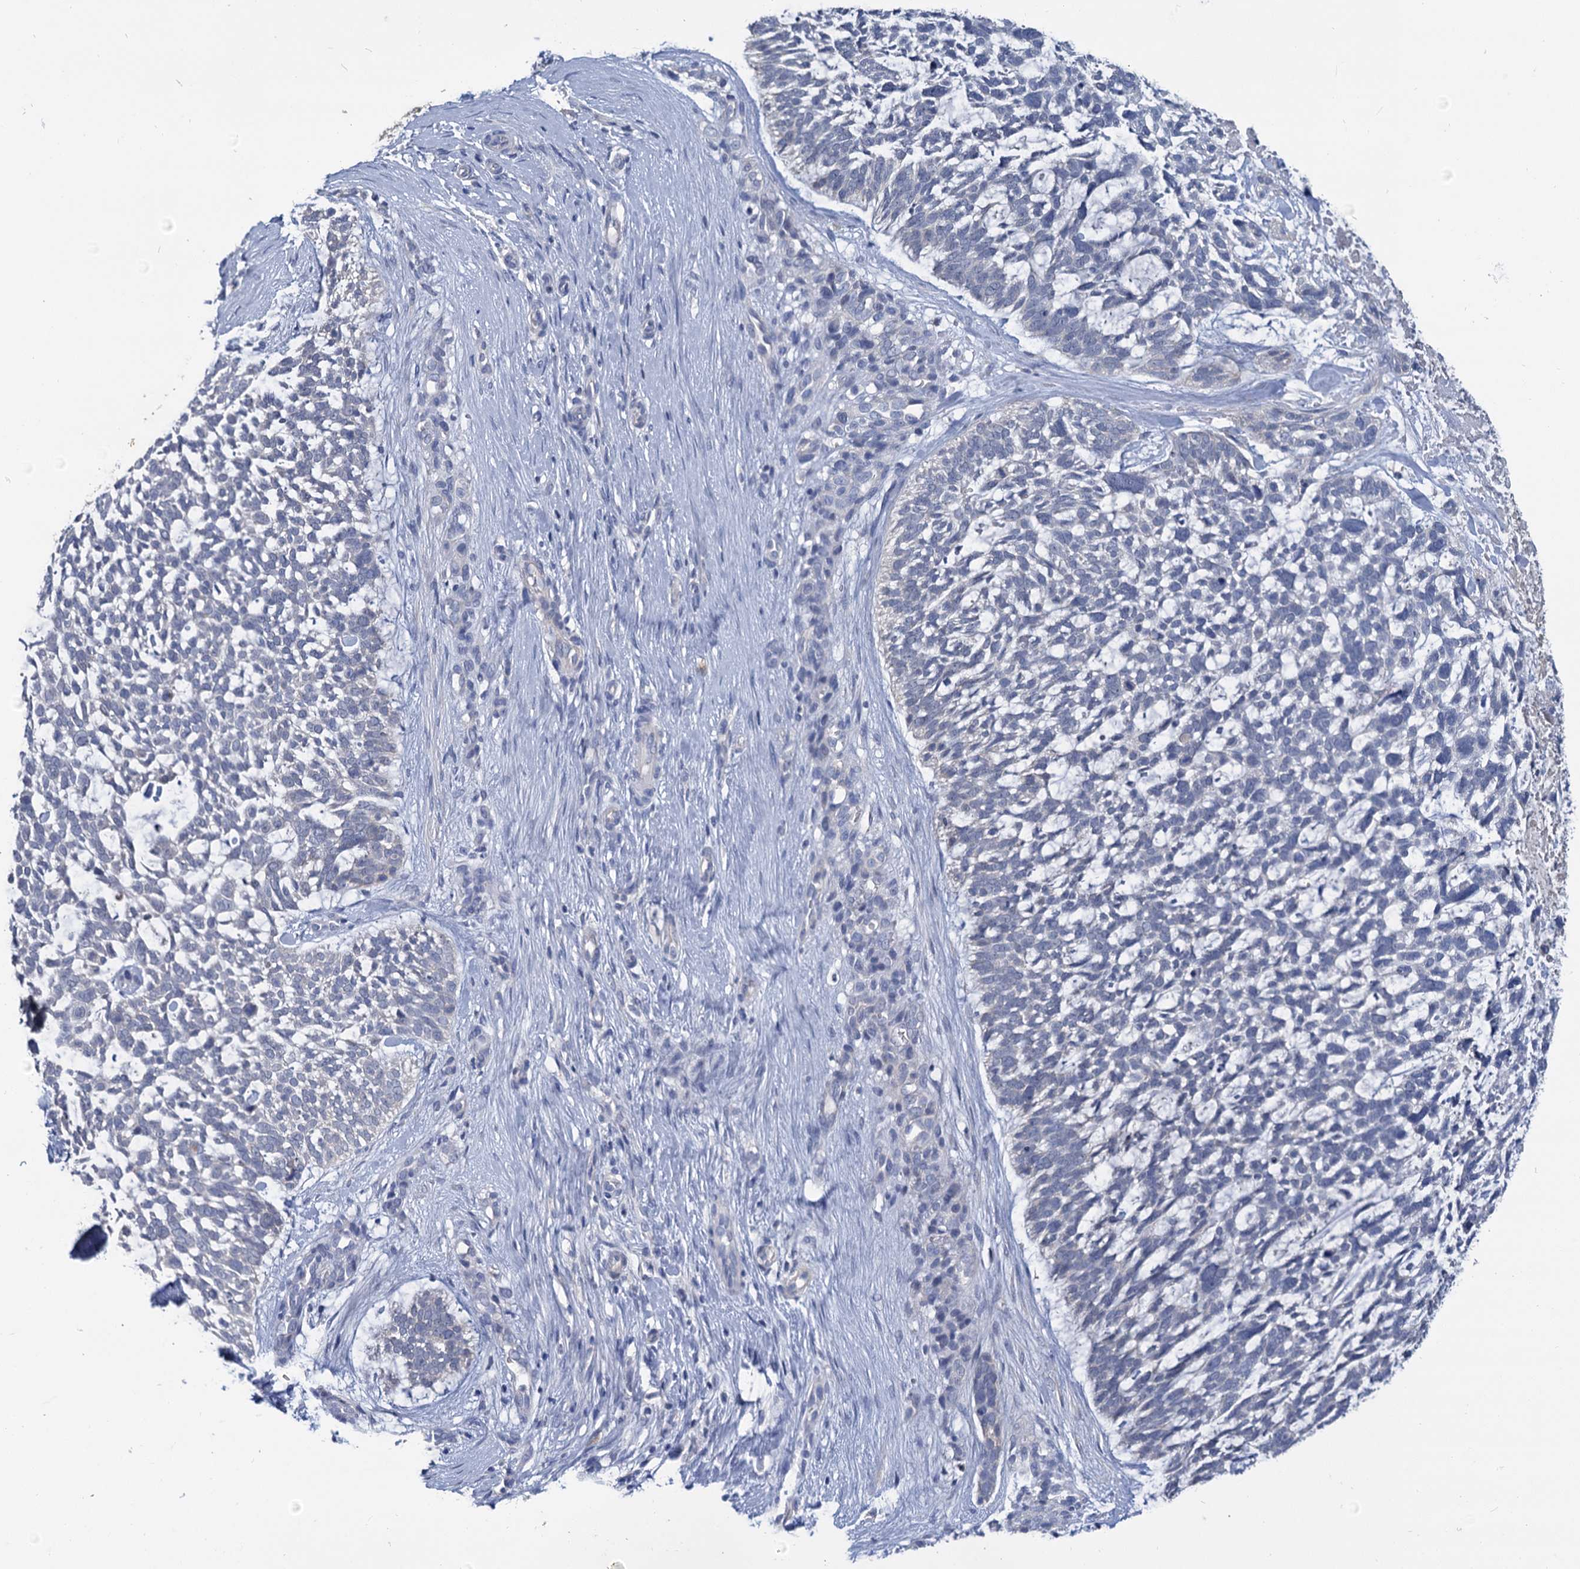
{"staining": {"intensity": "negative", "quantity": "none", "location": "none"}, "tissue": "skin cancer", "cell_type": "Tumor cells", "image_type": "cancer", "snomed": [{"axis": "morphology", "description": "Basal cell carcinoma"}, {"axis": "topography", "description": "Skin"}], "caption": "High power microscopy histopathology image of an immunohistochemistry (IHC) image of skin cancer, revealing no significant positivity in tumor cells.", "gene": "ANKRD42", "patient": {"sex": "male", "age": 88}}